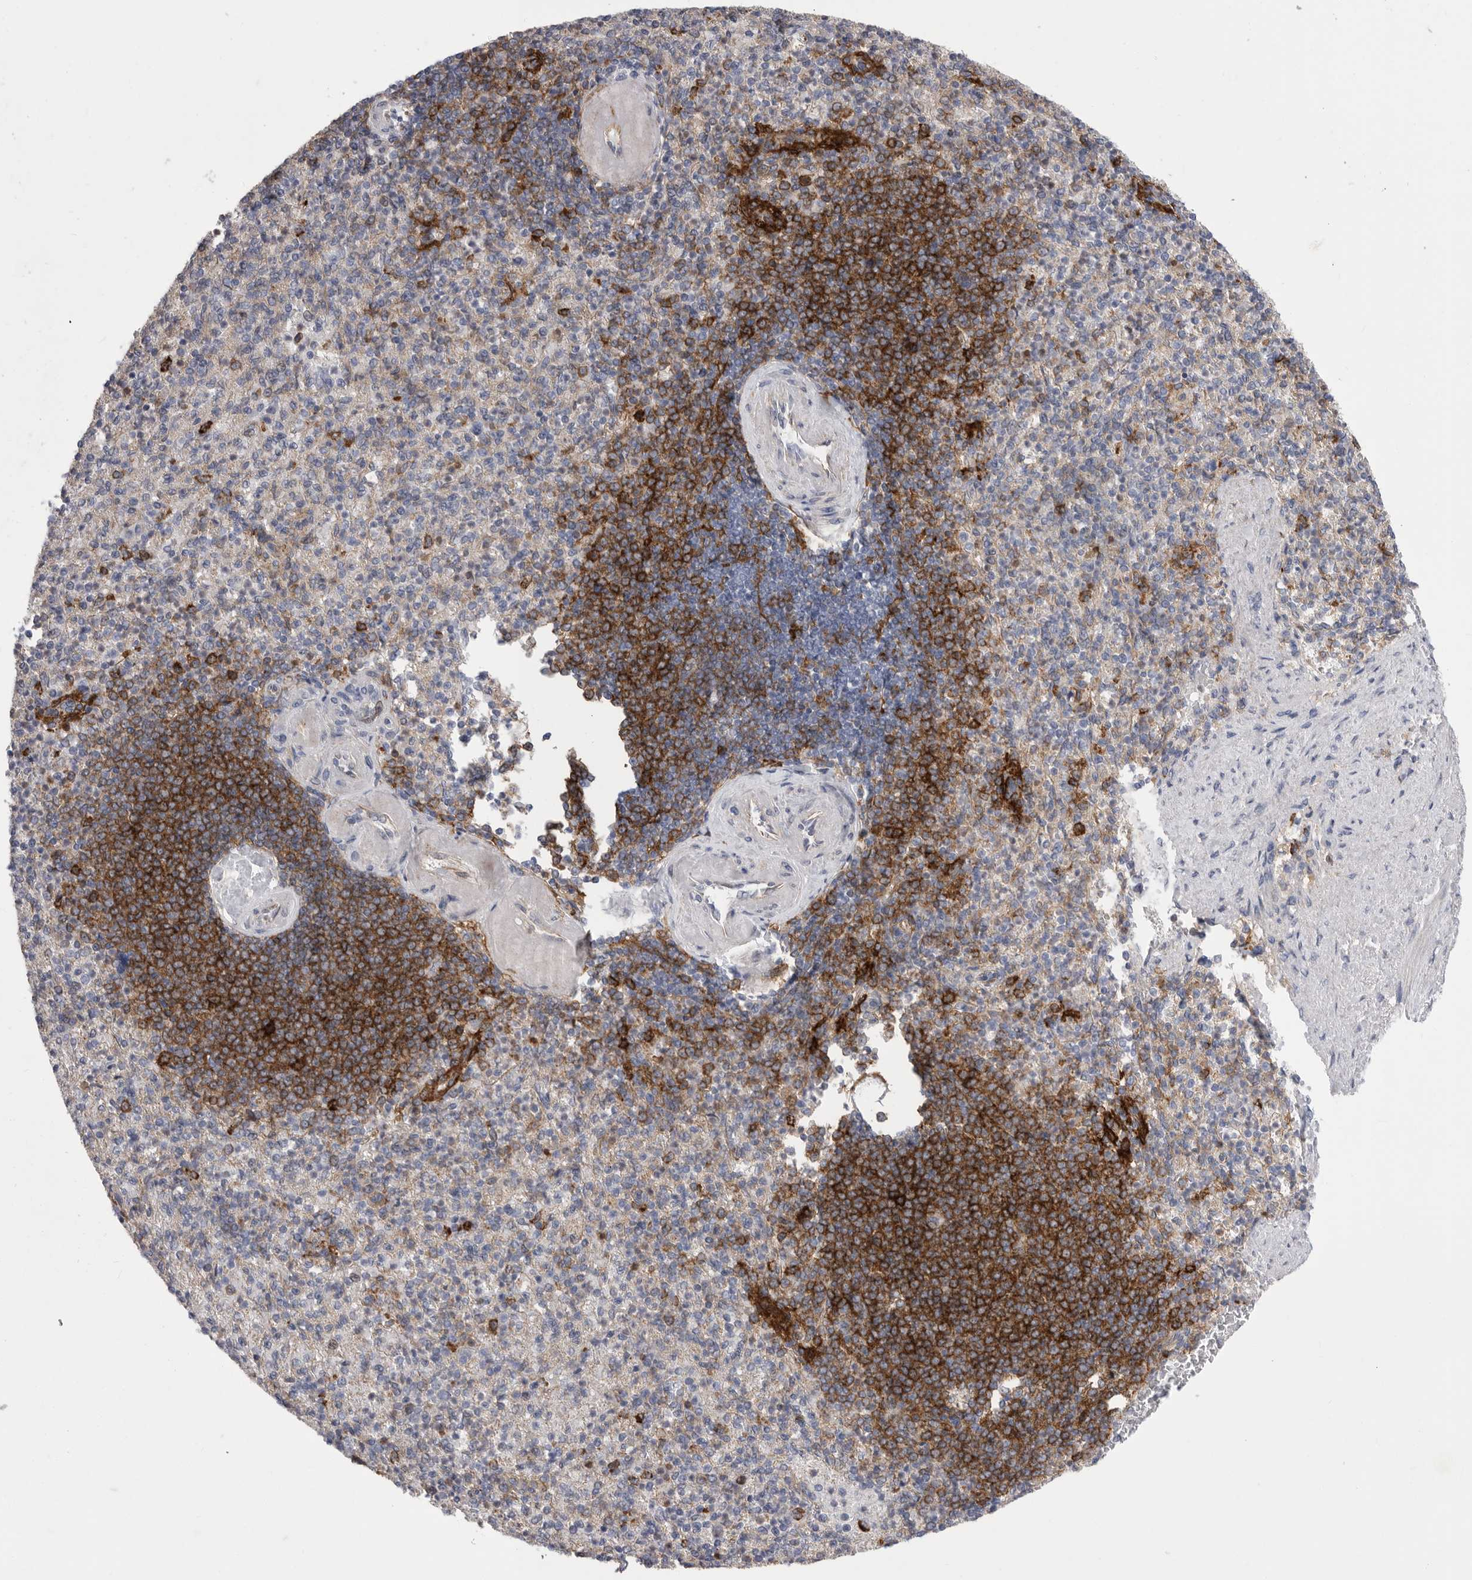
{"staining": {"intensity": "moderate", "quantity": "<25%", "location": "cytoplasmic/membranous"}, "tissue": "spleen", "cell_type": "Cells in red pulp", "image_type": "normal", "snomed": [{"axis": "morphology", "description": "Normal tissue, NOS"}, {"axis": "topography", "description": "Spleen"}], "caption": "Cells in red pulp display low levels of moderate cytoplasmic/membranous positivity in about <25% of cells in benign human spleen.", "gene": "SIGLEC10", "patient": {"sex": "female", "age": 74}}